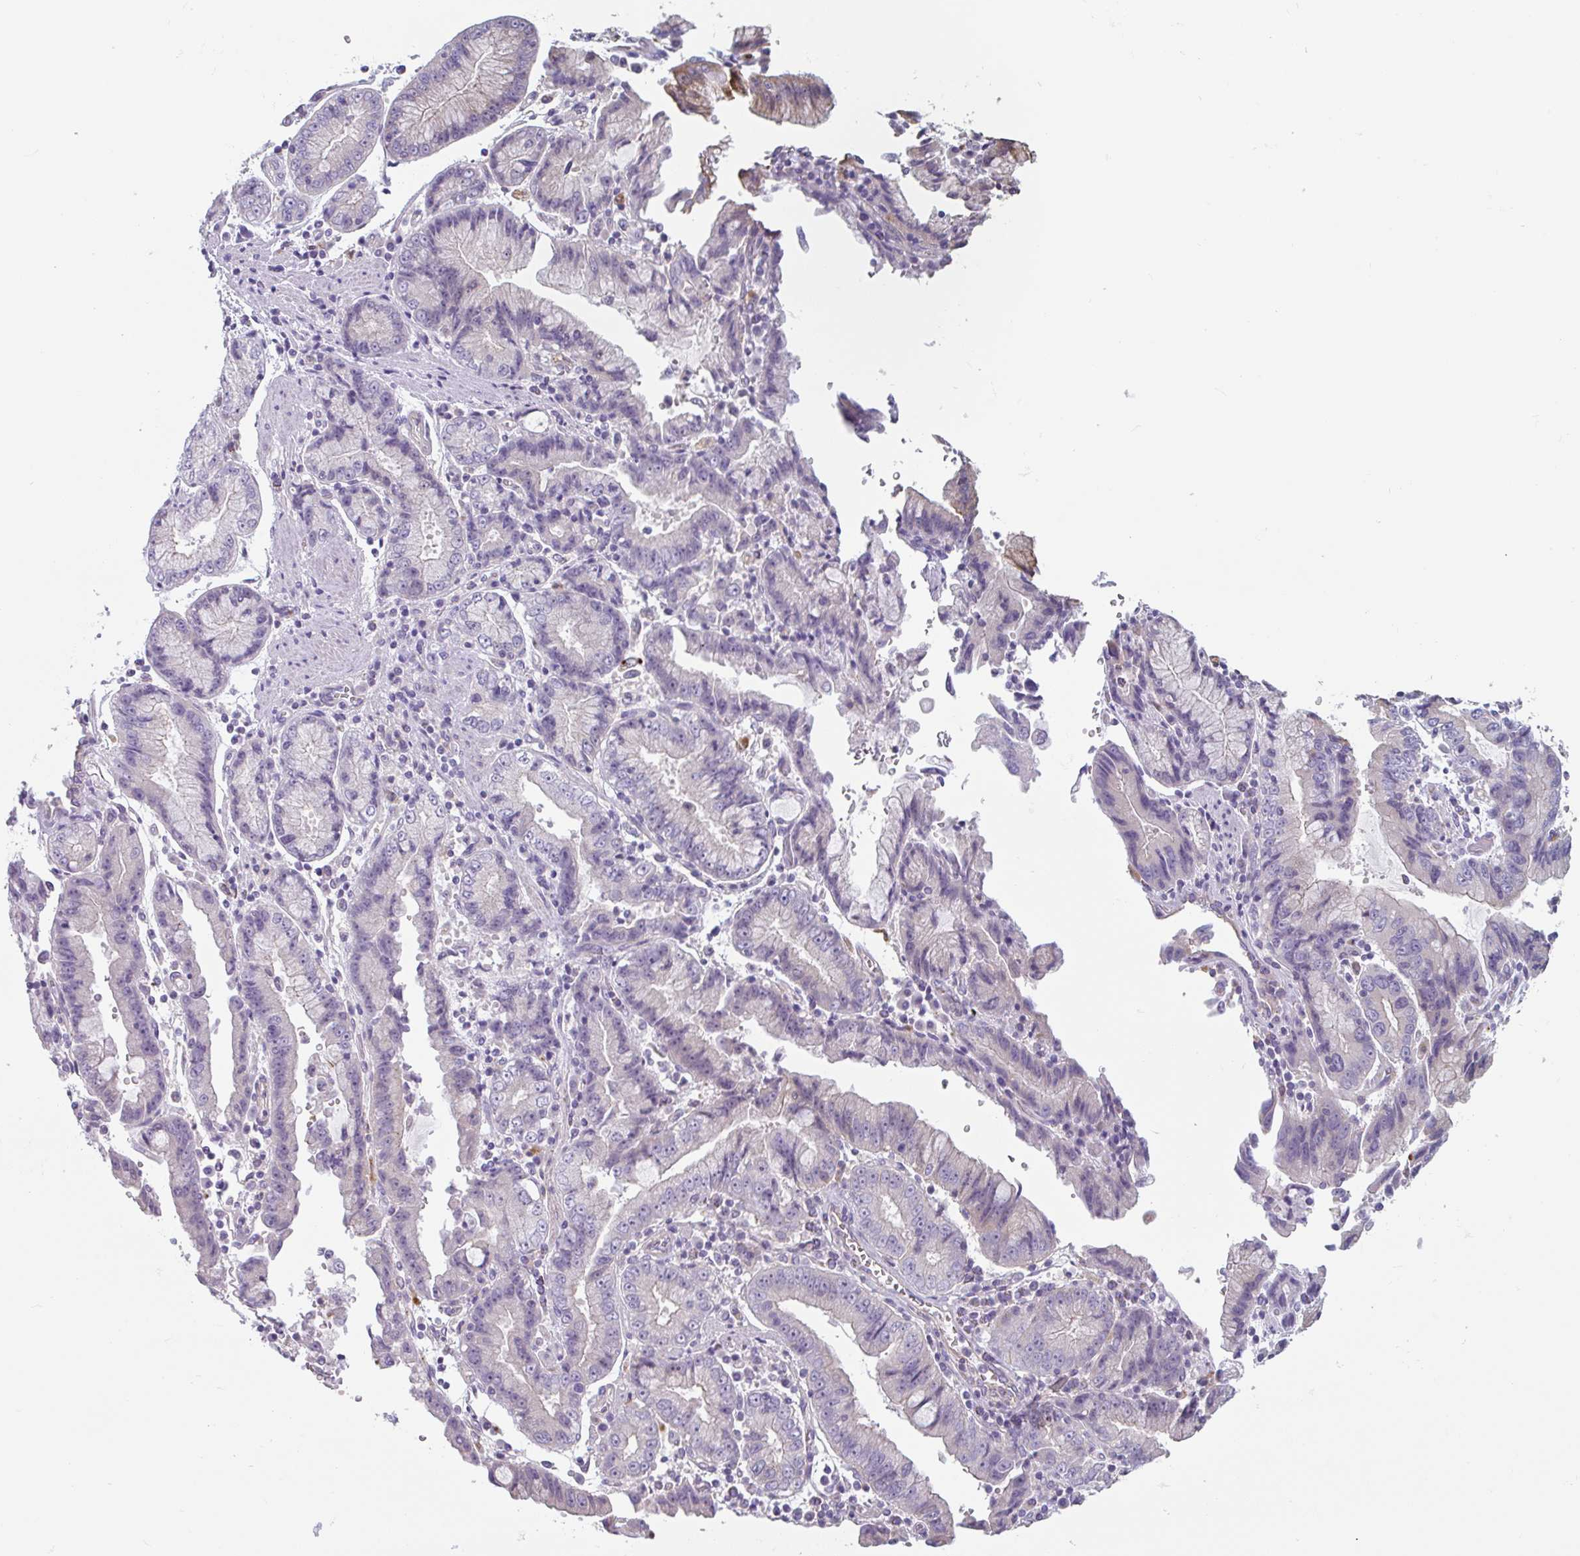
{"staining": {"intensity": "negative", "quantity": "none", "location": "none"}, "tissue": "stomach cancer", "cell_type": "Tumor cells", "image_type": "cancer", "snomed": [{"axis": "morphology", "description": "Adenocarcinoma, NOS"}, {"axis": "topography", "description": "Stomach"}], "caption": "DAB immunohistochemical staining of stomach cancer exhibits no significant expression in tumor cells.", "gene": "LENG9", "patient": {"sex": "male", "age": 62}}